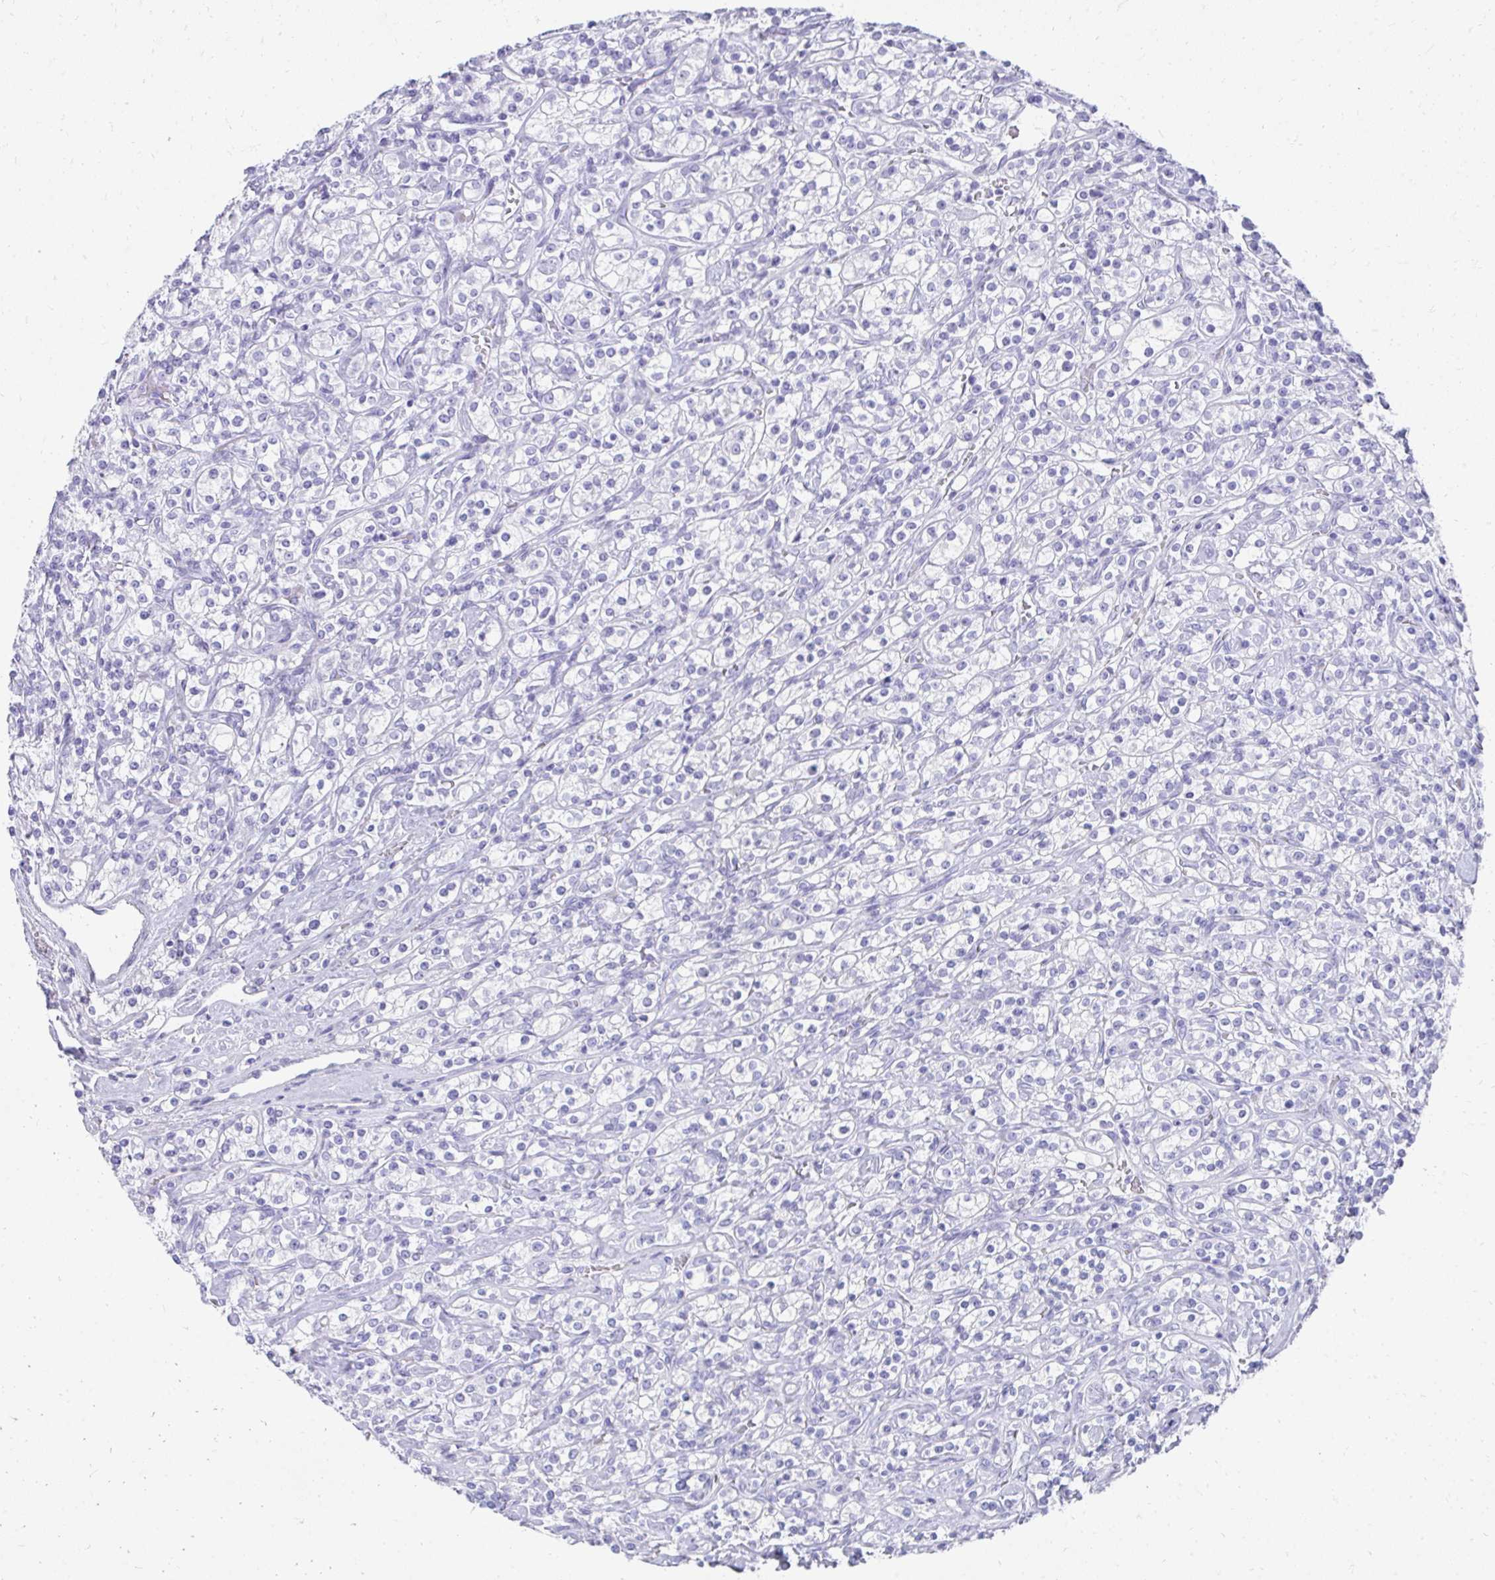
{"staining": {"intensity": "negative", "quantity": "none", "location": "none"}, "tissue": "renal cancer", "cell_type": "Tumor cells", "image_type": "cancer", "snomed": [{"axis": "morphology", "description": "Adenocarcinoma, NOS"}, {"axis": "topography", "description": "Kidney"}], "caption": "This micrograph is of adenocarcinoma (renal) stained with immunohistochemistry to label a protein in brown with the nuclei are counter-stained blue. There is no staining in tumor cells. Nuclei are stained in blue.", "gene": "TNNT1", "patient": {"sex": "male", "age": 77}}